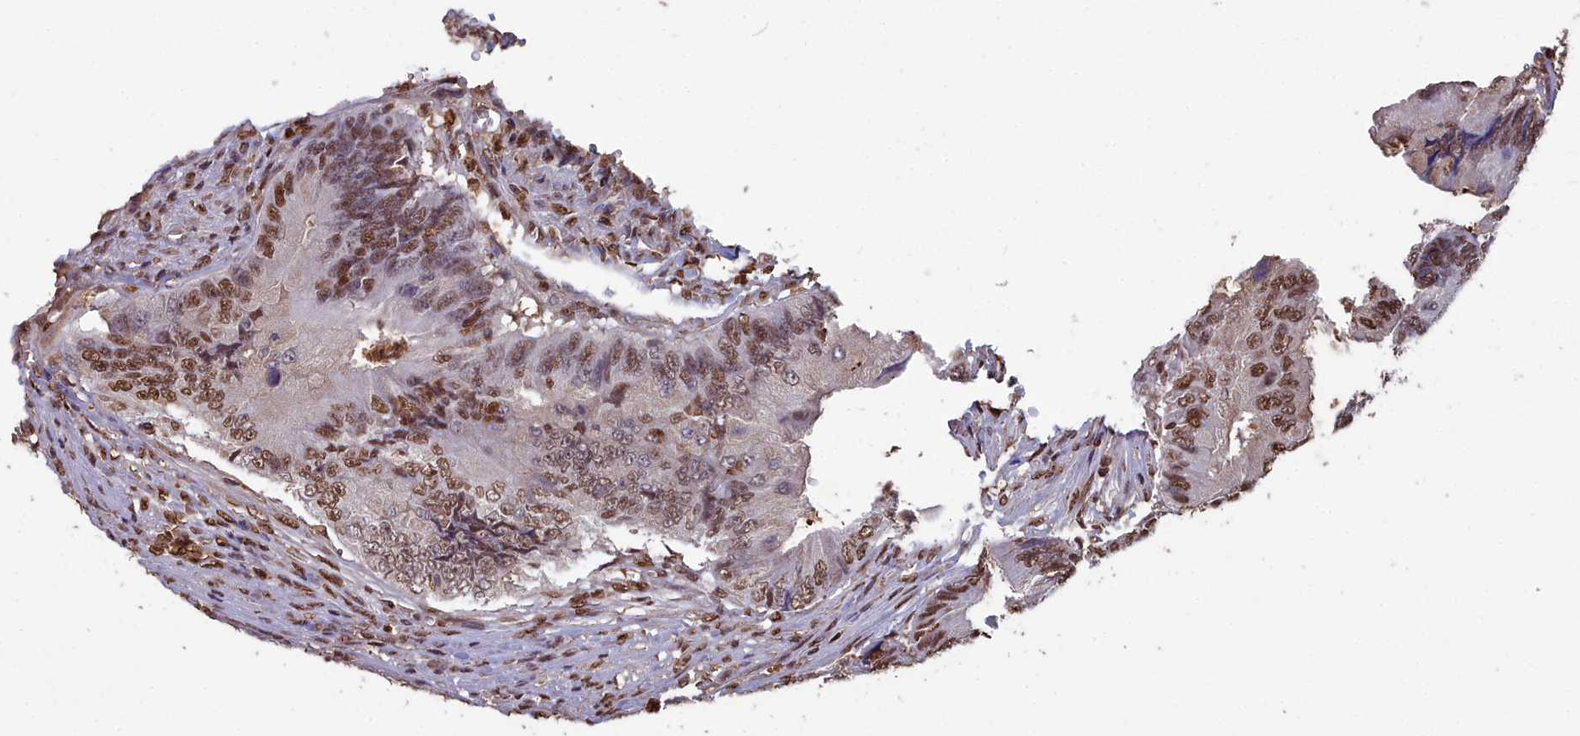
{"staining": {"intensity": "moderate", "quantity": ">75%", "location": "nuclear"}, "tissue": "colorectal cancer", "cell_type": "Tumor cells", "image_type": "cancer", "snomed": [{"axis": "morphology", "description": "Adenocarcinoma, NOS"}, {"axis": "topography", "description": "Colon"}], "caption": "This photomicrograph demonstrates colorectal adenocarcinoma stained with immunohistochemistry (IHC) to label a protein in brown. The nuclear of tumor cells show moderate positivity for the protein. Nuclei are counter-stained blue.", "gene": "GAPDH", "patient": {"sex": "male", "age": 85}}